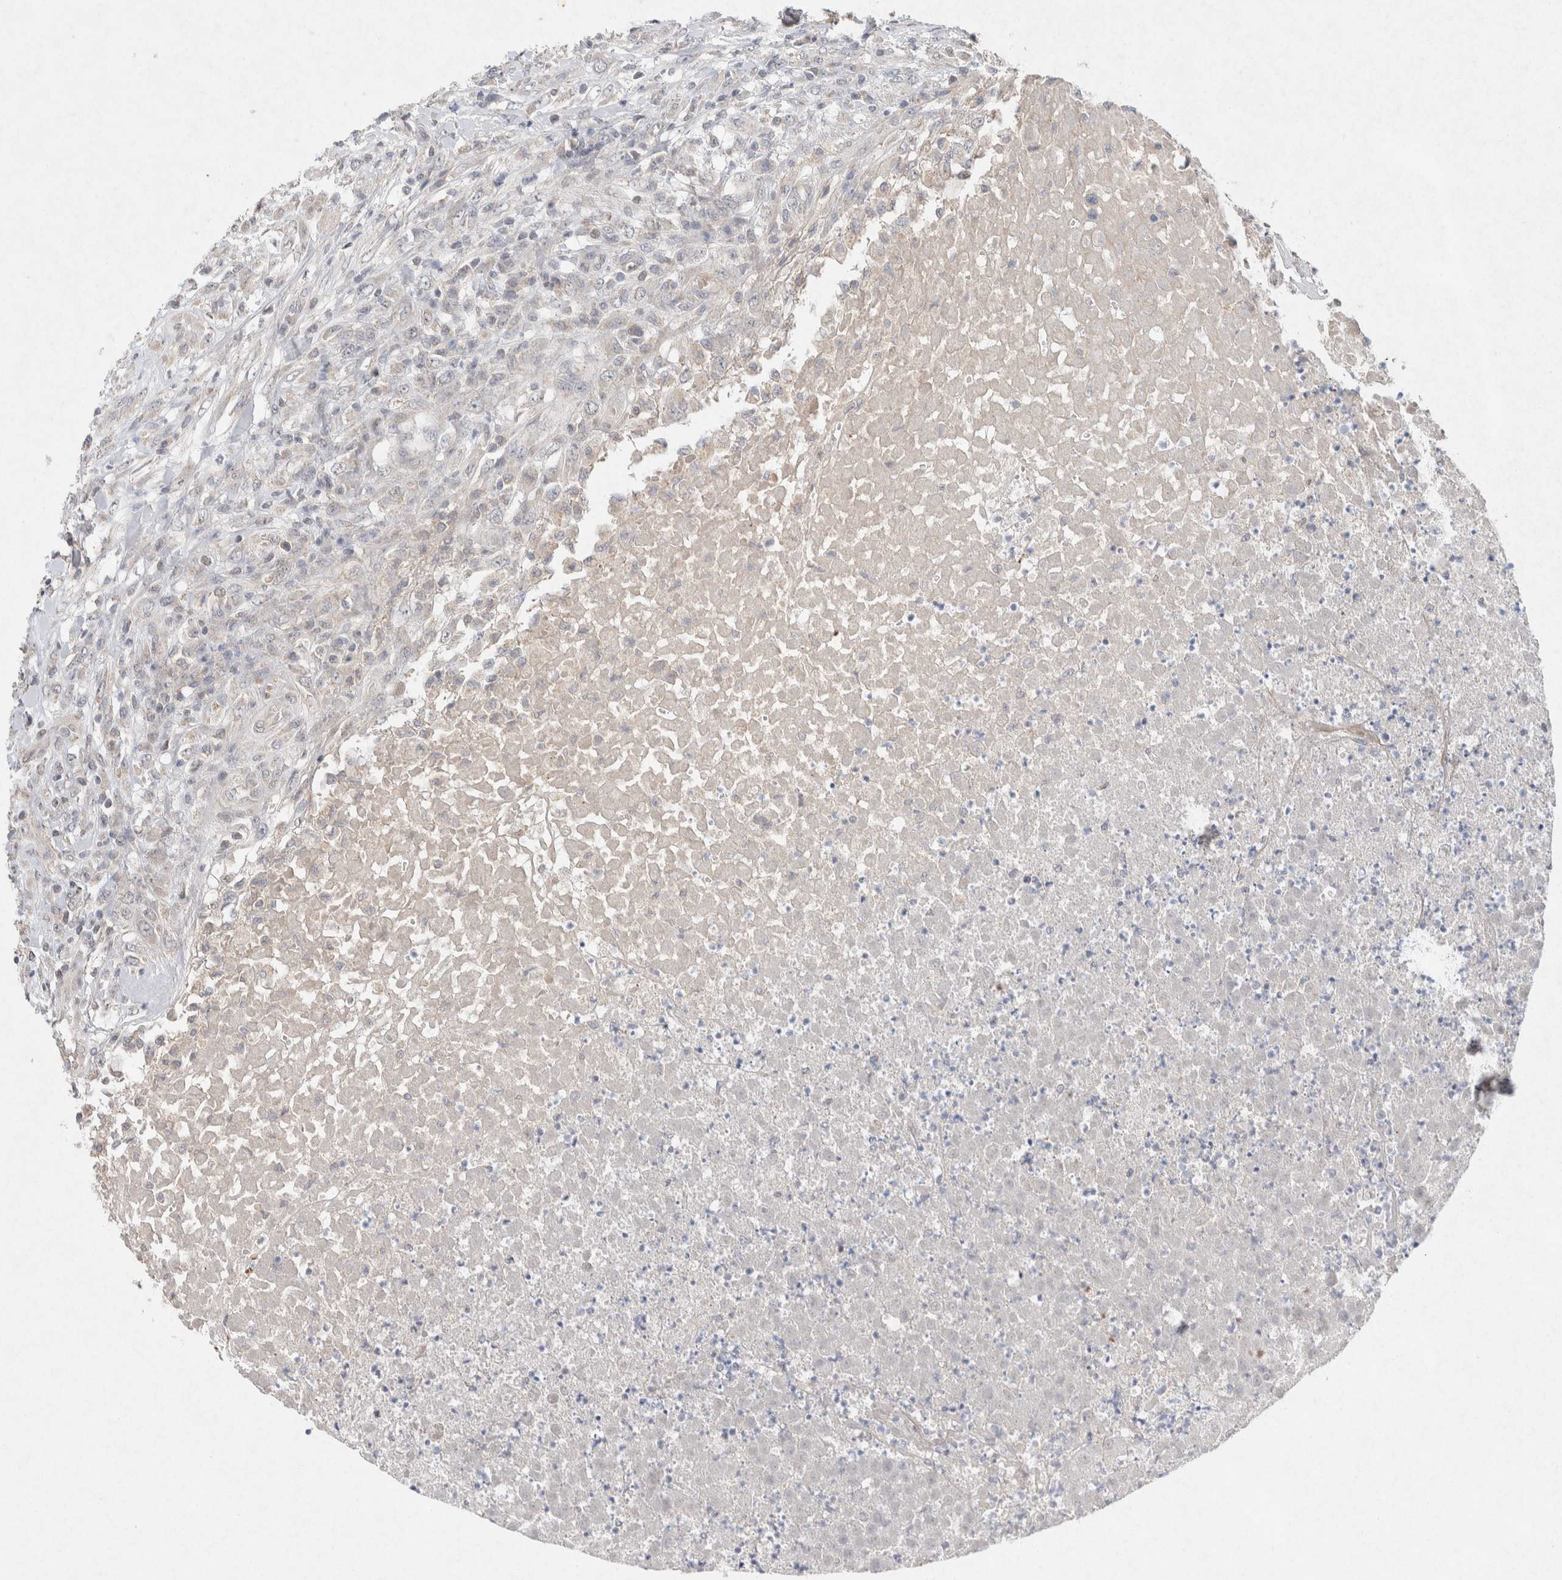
{"staining": {"intensity": "negative", "quantity": "none", "location": "none"}, "tissue": "testis cancer", "cell_type": "Tumor cells", "image_type": "cancer", "snomed": [{"axis": "morphology", "description": "Seminoma, NOS"}, {"axis": "topography", "description": "Testis"}], "caption": "IHC micrograph of neoplastic tissue: human testis cancer stained with DAB demonstrates no significant protein staining in tumor cells. (DAB (3,3'-diaminobenzidine) immunohistochemistry (IHC) with hematoxylin counter stain).", "gene": "CMTM4", "patient": {"sex": "male", "age": 59}}